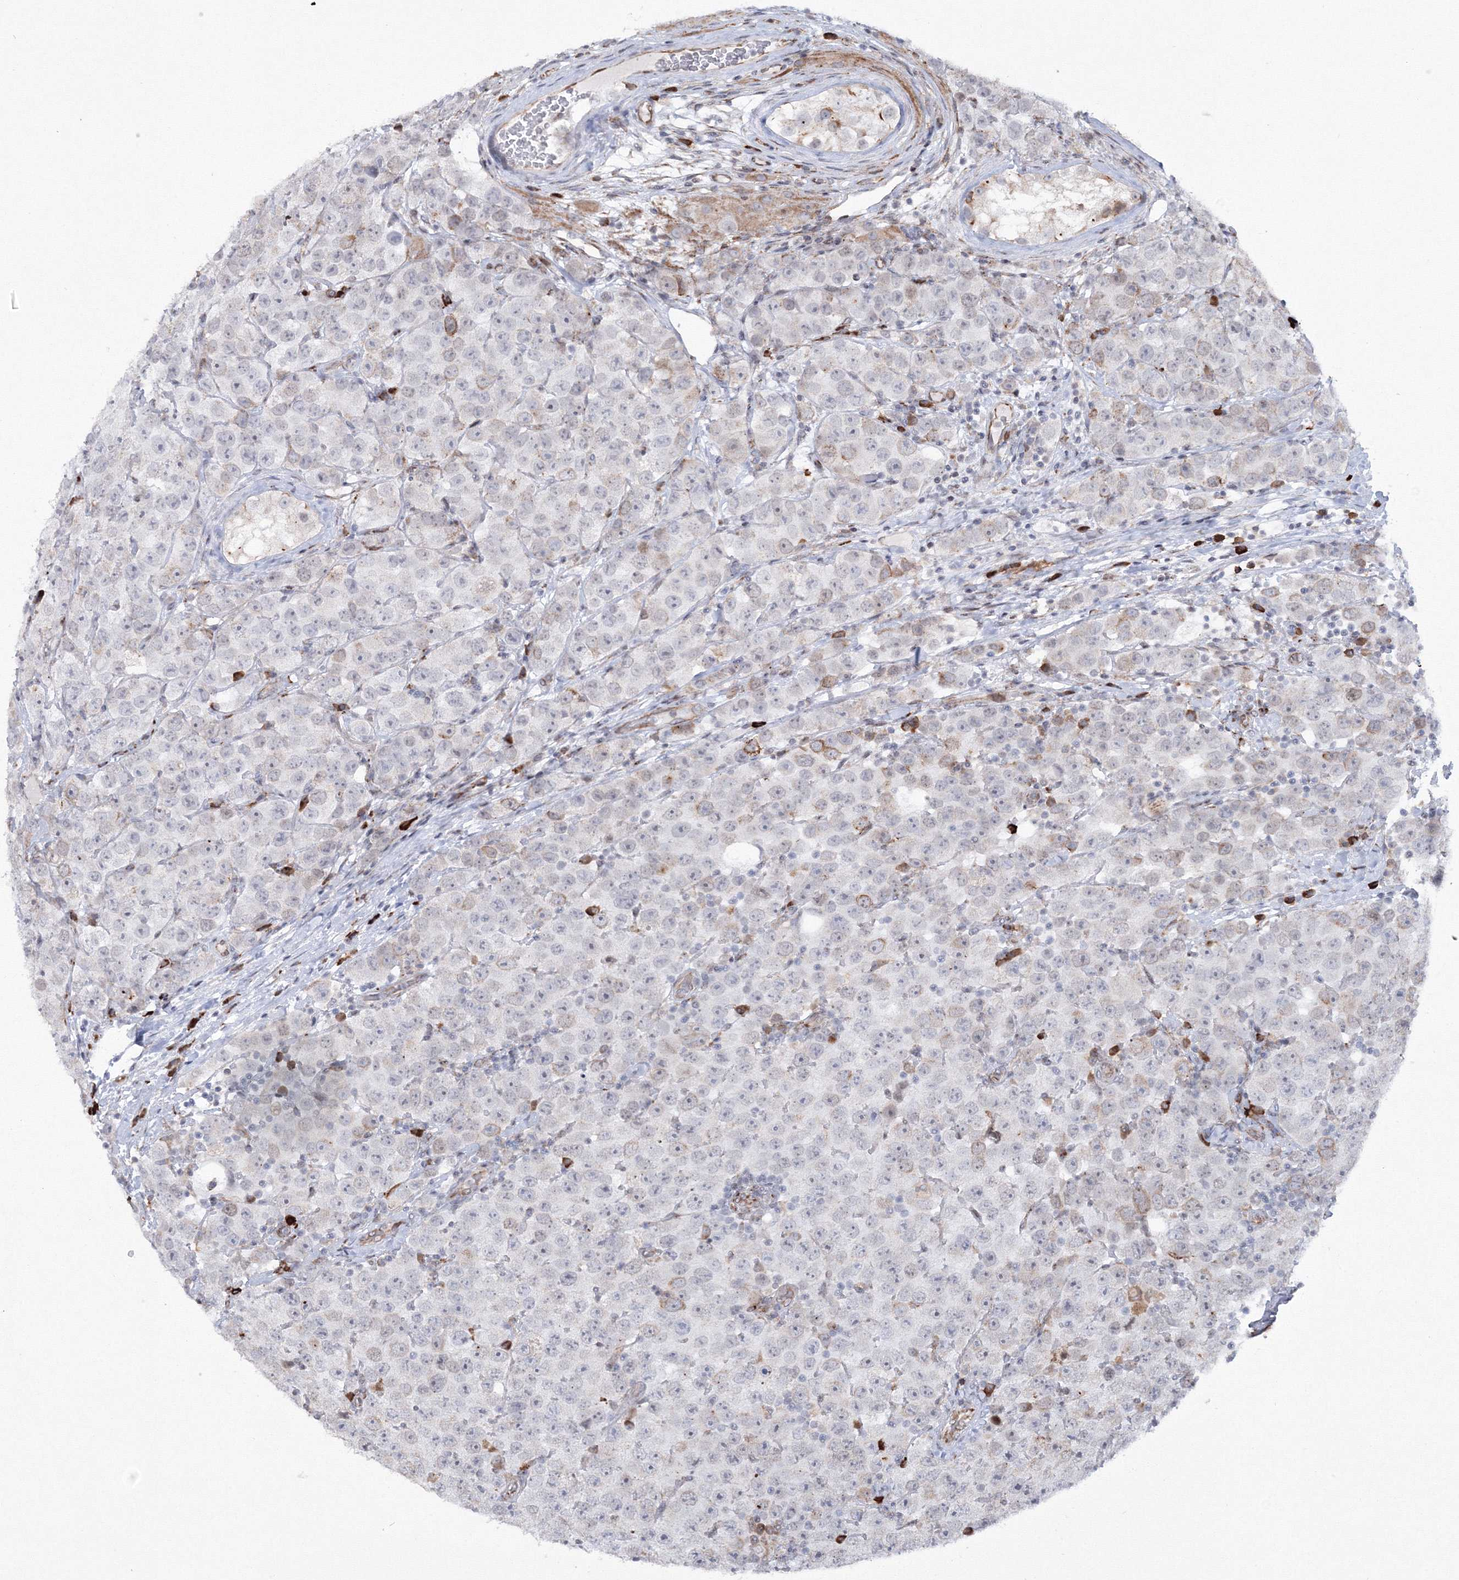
{"staining": {"intensity": "weak", "quantity": "<25%", "location": "cytoplasmic/membranous"}, "tissue": "testis cancer", "cell_type": "Tumor cells", "image_type": "cancer", "snomed": [{"axis": "morphology", "description": "Seminoma, NOS"}, {"axis": "topography", "description": "Testis"}], "caption": "This image is of testis seminoma stained with immunohistochemistry to label a protein in brown with the nuclei are counter-stained blue. There is no expression in tumor cells.", "gene": "EFCAB12", "patient": {"sex": "male", "age": 28}}